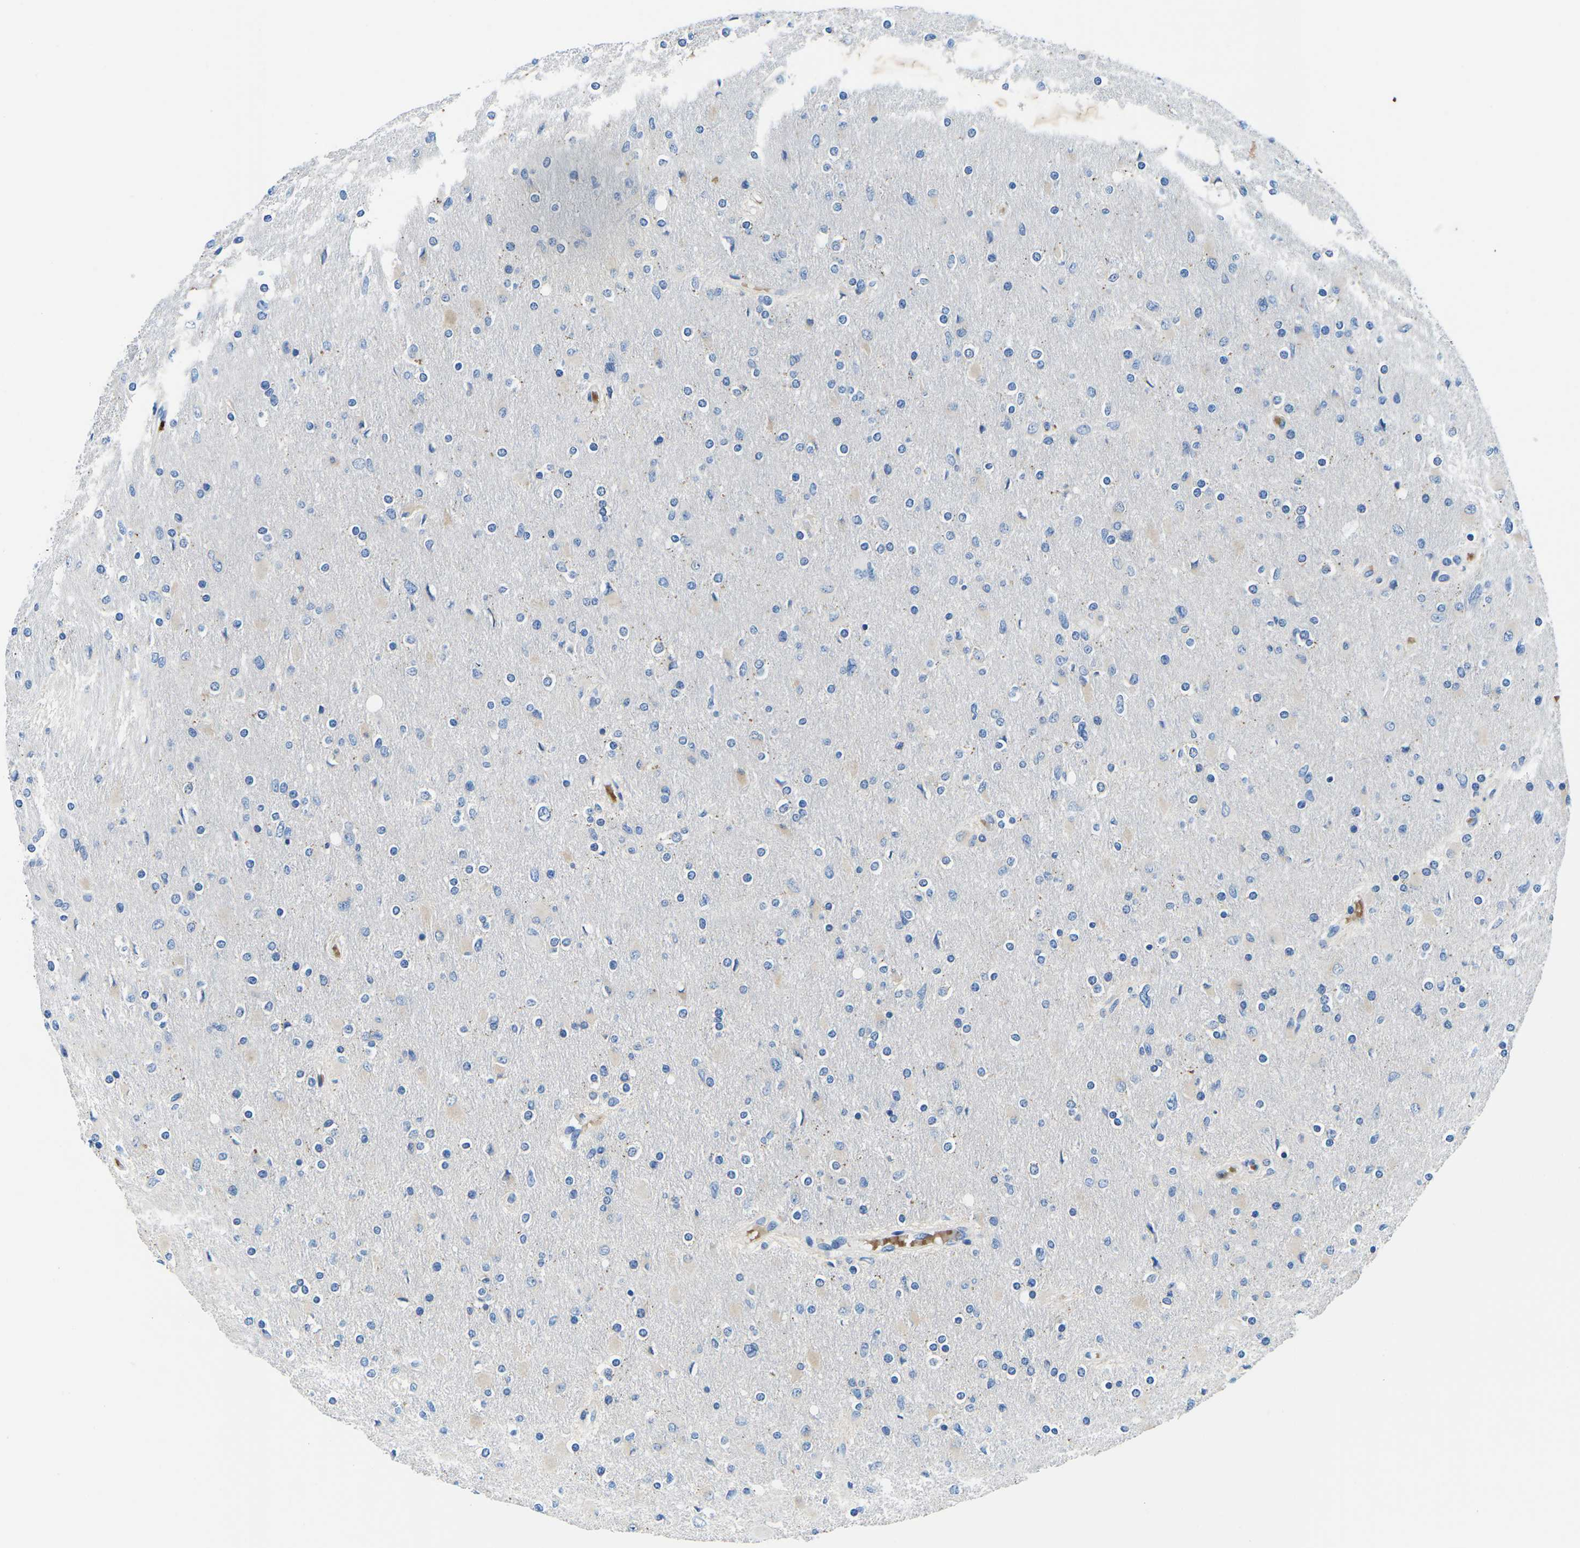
{"staining": {"intensity": "negative", "quantity": "none", "location": "none"}, "tissue": "glioma", "cell_type": "Tumor cells", "image_type": "cancer", "snomed": [{"axis": "morphology", "description": "Glioma, malignant, High grade"}, {"axis": "topography", "description": "Cerebral cortex"}], "caption": "Tumor cells show no significant positivity in glioma. (DAB (3,3'-diaminobenzidine) immunohistochemistry, high magnification).", "gene": "TM6SF1", "patient": {"sex": "female", "age": 36}}